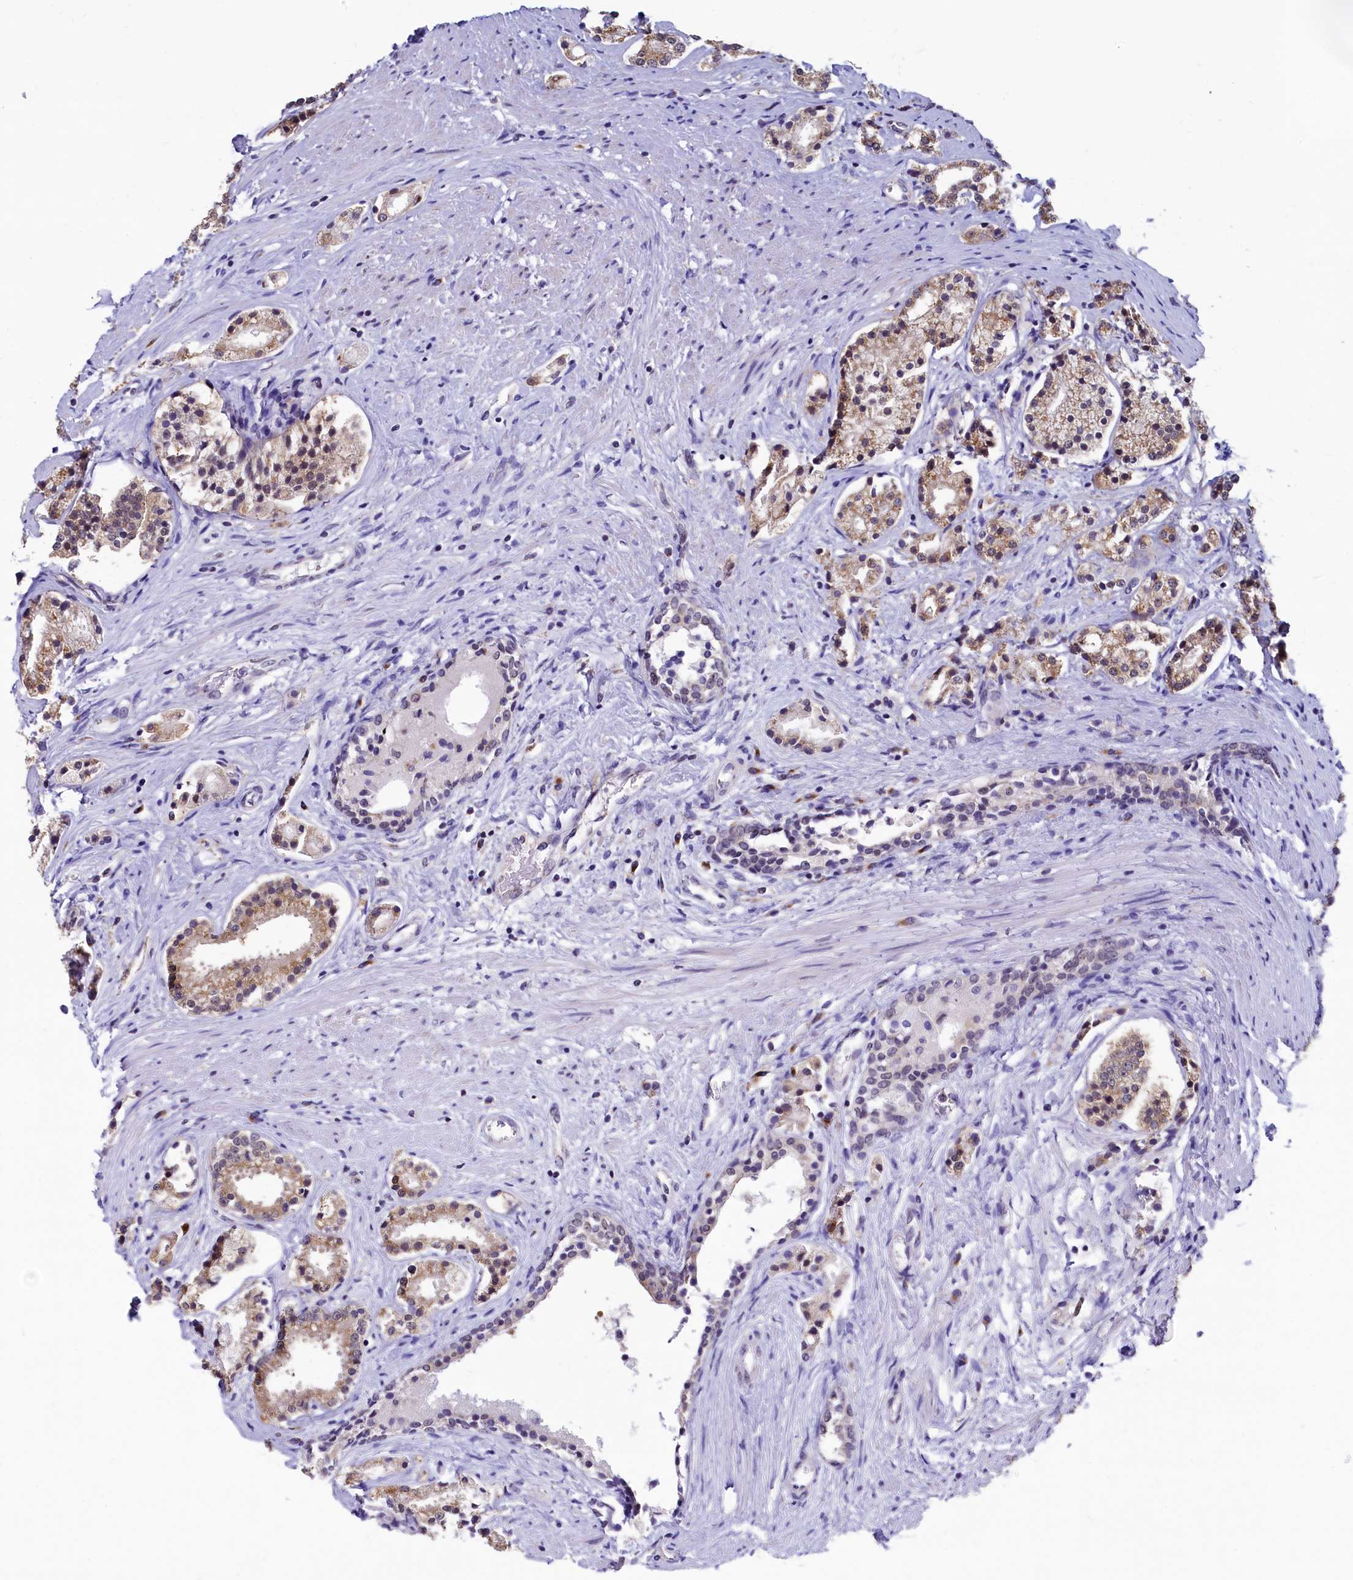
{"staining": {"intensity": "moderate", "quantity": "25%-75%", "location": "cytoplasmic/membranous"}, "tissue": "prostate cancer", "cell_type": "Tumor cells", "image_type": "cancer", "snomed": [{"axis": "morphology", "description": "Adenocarcinoma, High grade"}, {"axis": "topography", "description": "Prostate"}], "caption": "Protein staining of prostate adenocarcinoma (high-grade) tissue demonstrates moderate cytoplasmic/membranous positivity in approximately 25%-75% of tumor cells.", "gene": "SEC24C", "patient": {"sex": "male", "age": 69}}